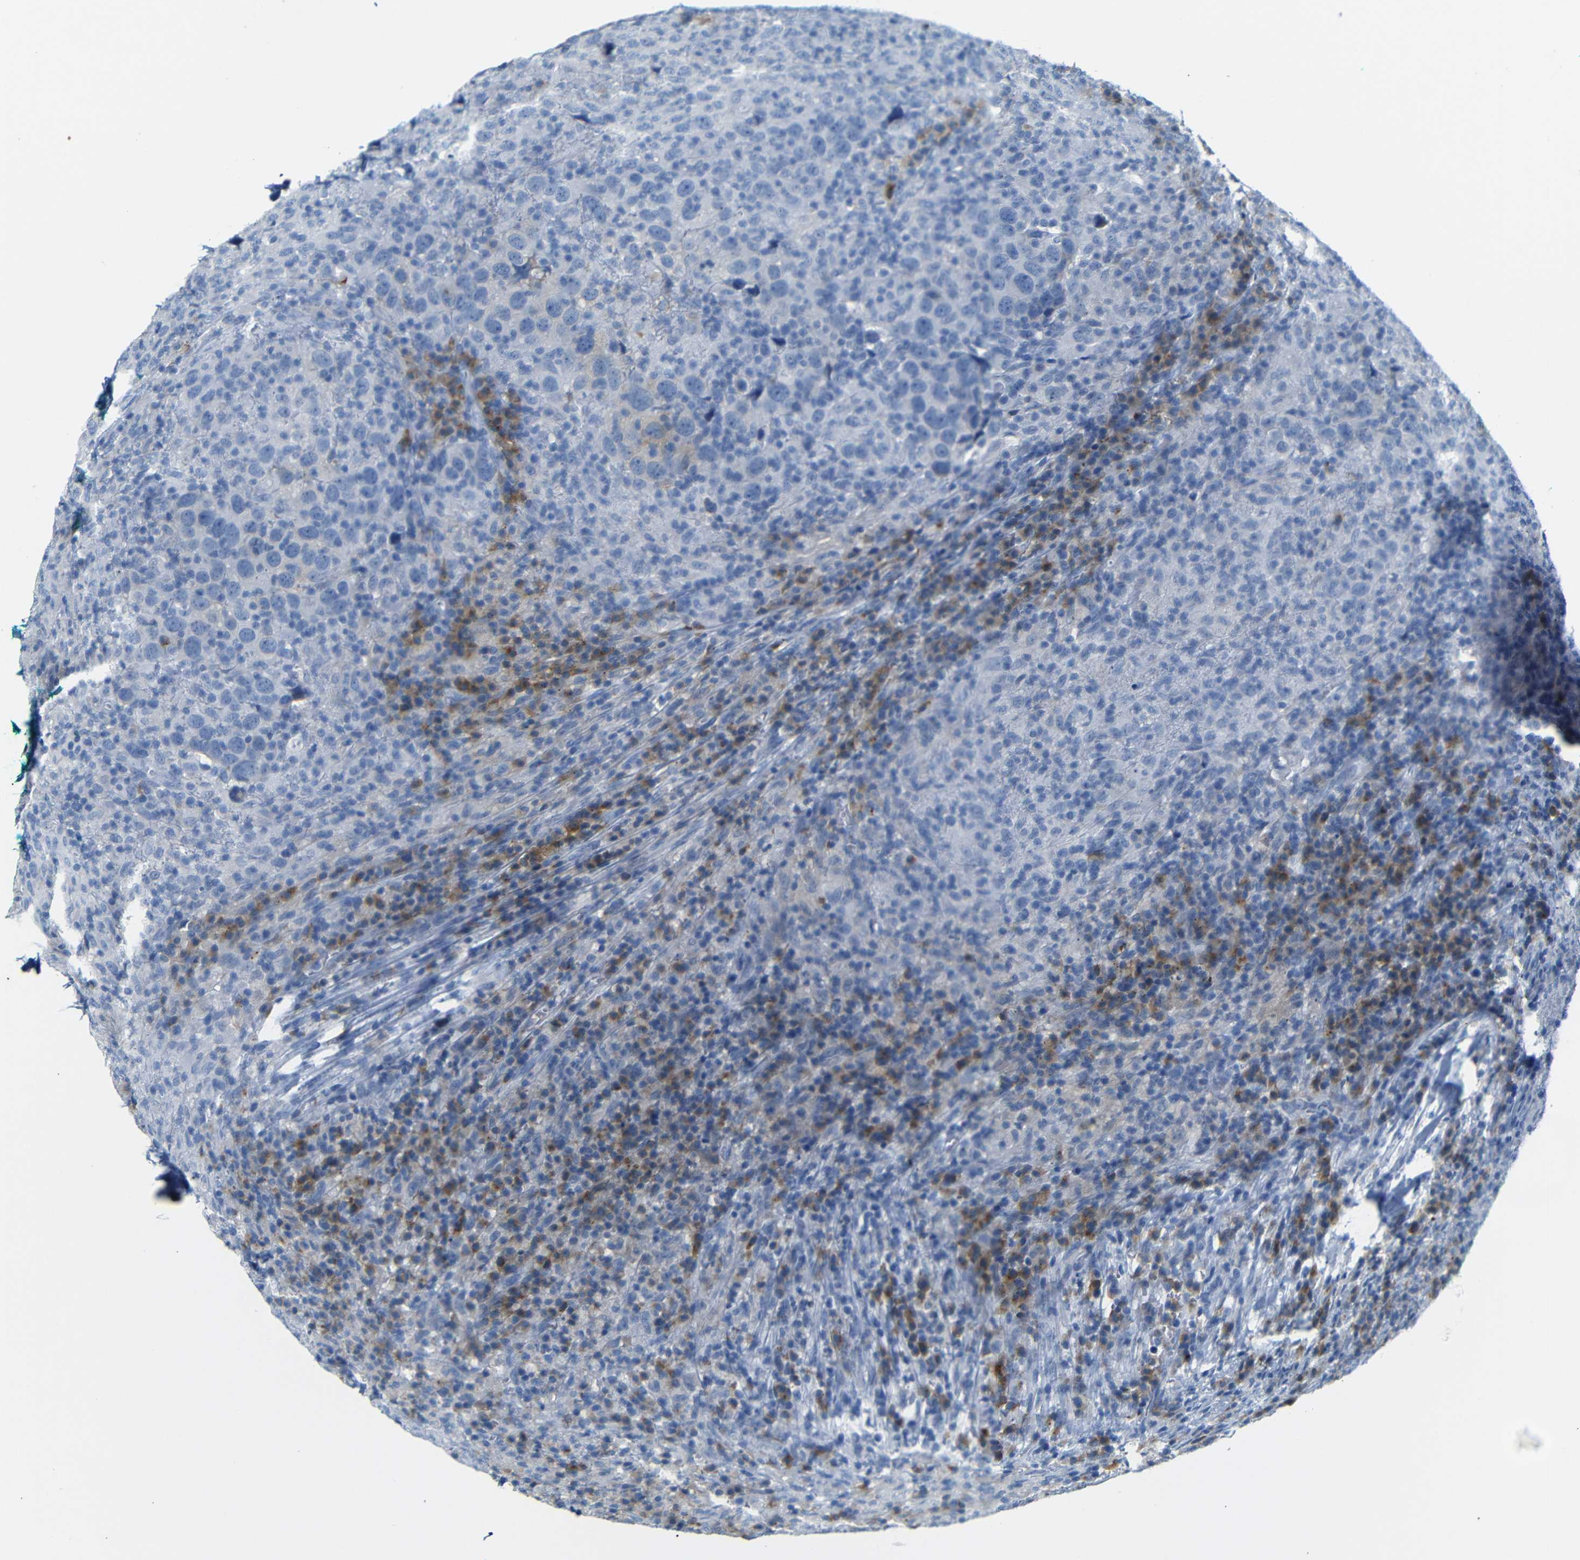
{"staining": {"intensity": "negative", "quantity": "none", "location": "none"}, "tissue": "head and neck cancer", "cell_type": "Tumor cells", "image_type": "cancer", "snomed": [{"axis": "morphology", "description": "Adenocarcinoma, NOS"}, {"axis": "topography", "description": "Salivary gland"}, {"axis": "topography", "description": "Head-Neck"}], "caption": "Immunohistochemistry (IHC) photomicrograph of head and neck cancer (adenocarcinoma) stained for a protein (brown), which displays no staining in tumor cells. (DAB (3,3'-diaminobenzidine) immunohistochemistry (IHC), high magnification).", "gene": "FCRL1", "patient": {"sex": "female", "age": 65}}